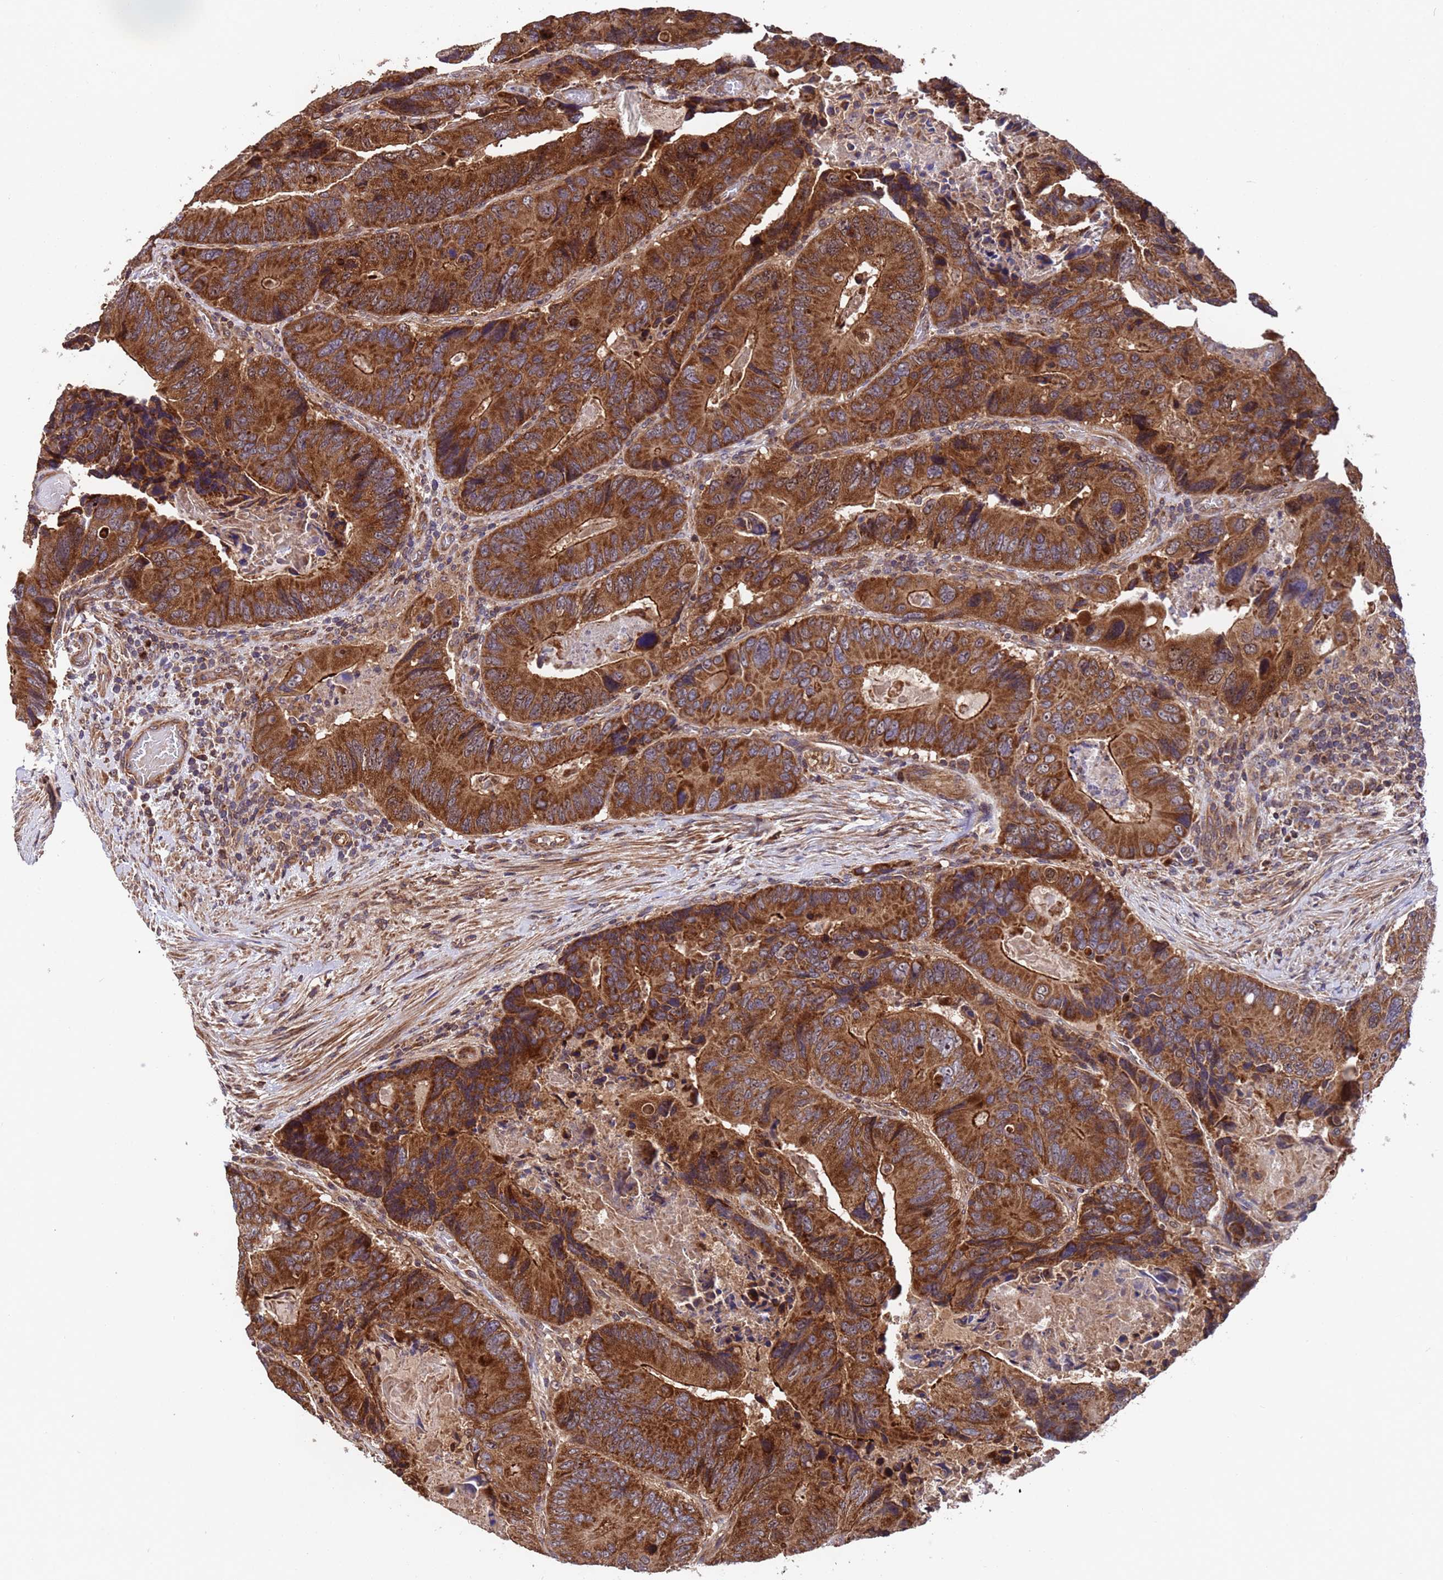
{"staining": {"intensity": "strong", "quantity": ">75%", "location": "cytoplasmic/membranous"}, "tissue": "colorectal cancer", "cell_type": "Tumor cells", "image_type": "cancer", "snomed": [{"axis": "morphology", "description": "Adenocarcinoma, NOS"}, {"axis": "topography", "description": "Colon"}], "caption": "Colorectal adenocarcinoma stained for a protein (brown) demonstrates strong cytoplasmic/membranous positive positivity in about >75% of tumor cells.", "gene": "TSR3", "patient": {"sex": "male", "age": 84}}